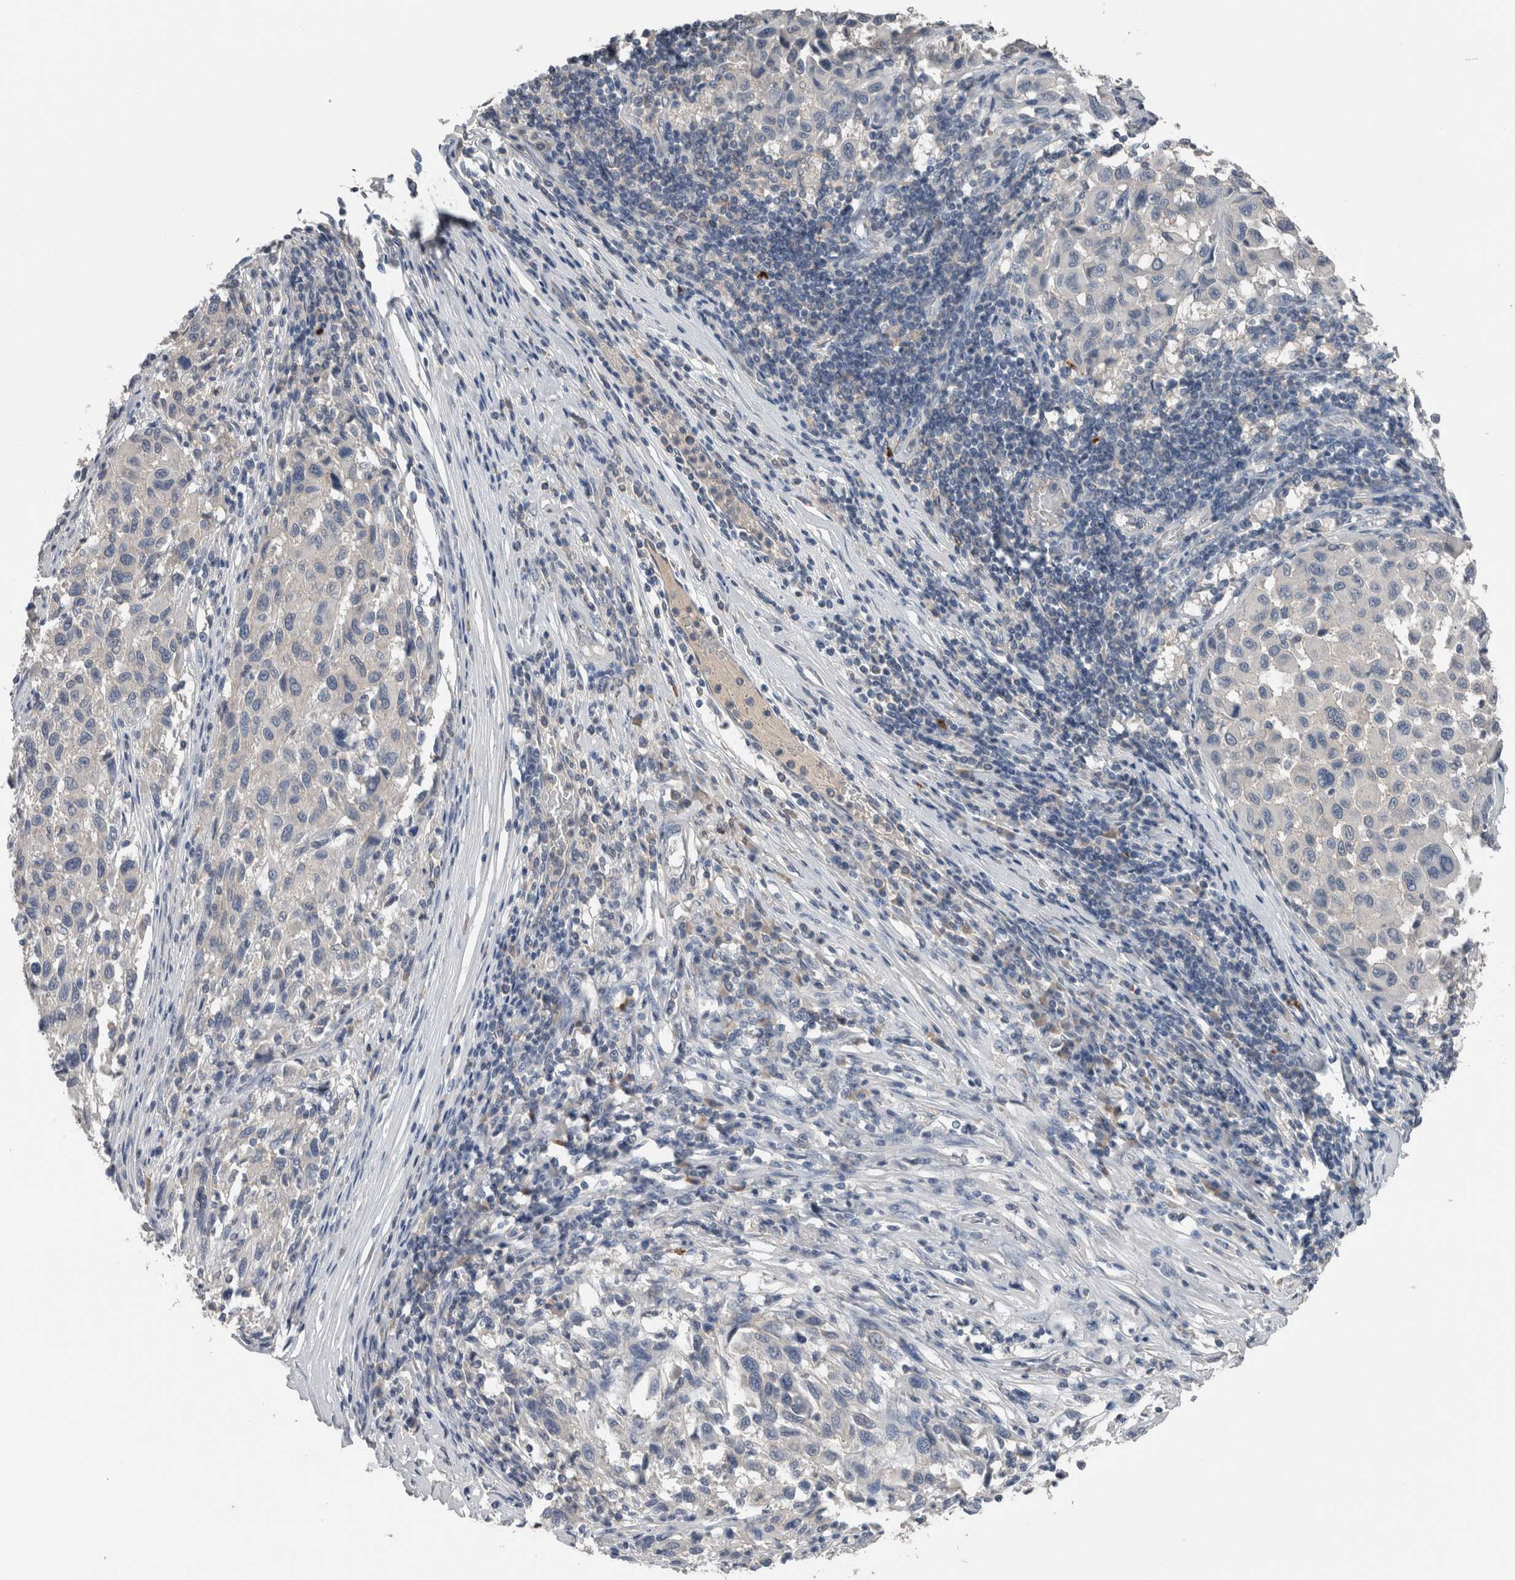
{"staining": {"intensity": "negative", "quantity": "none", "location": "none"}, "tissue": "melanoma", "cell_type": "Tumor cells", "image_type": "cancer", "snomed": [{"axis": "morphology", "description": "Malignant melanoma, Metastatic site"}, {"axis": "topography", "description": "Lymph node"}], "caption": "Immunohistochemical staining of human malignant melanoma (metastatic site) shows no significant expression in tumor cells.", "gene": "CRNN", "patient": {"sex": "male", "age": 61}}